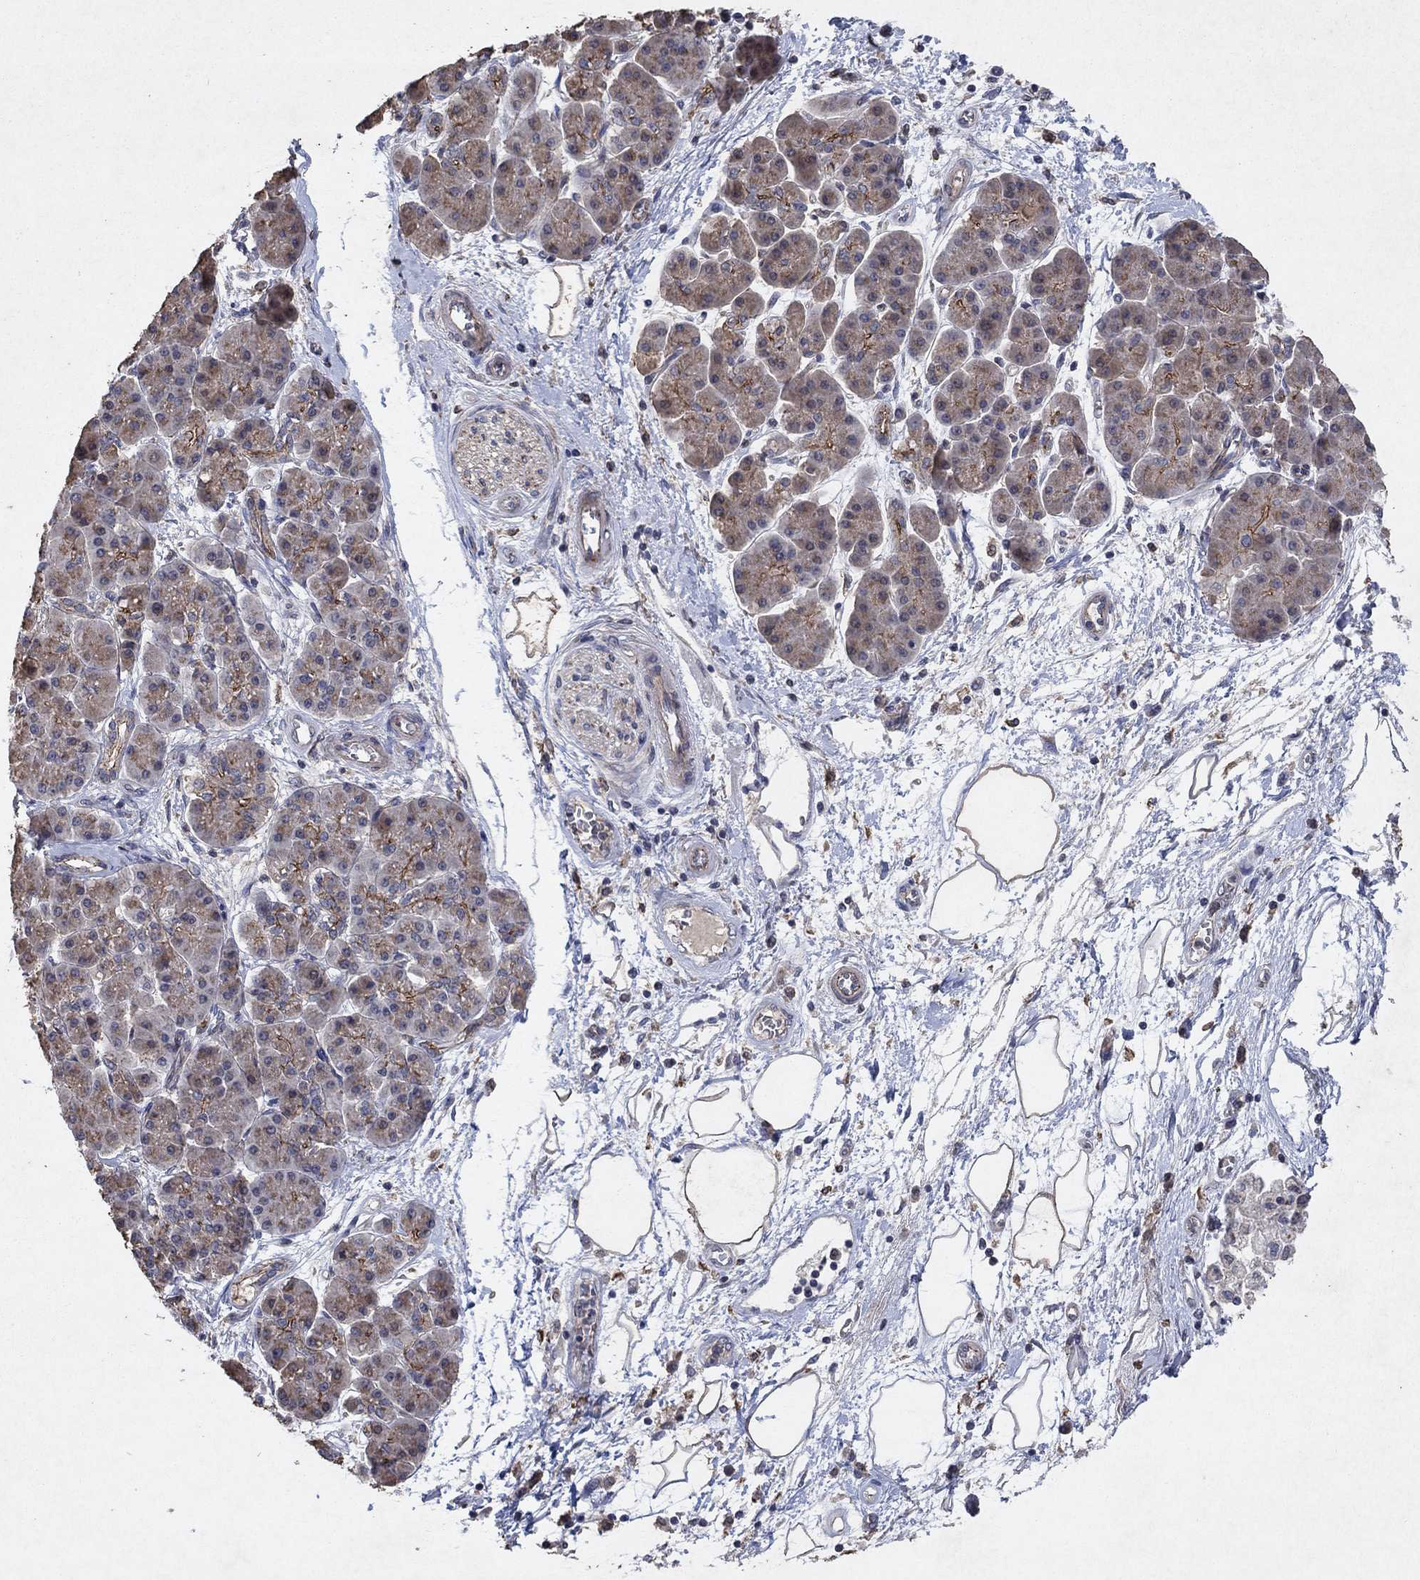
{"staining": {"intensity": "strong", "quantity": "<25%", "location": "cytoplasmic/membranous"}, "tissue": "pancreatic cancer", "cell_type": "Tumor cells", "image_type": "cancer", "snomed": [{"axis": "morphology", "description": "Adenocarcinoma, NOS"}, {"axis": "topography", "description": "Pancreas"}], "caption": "This micrograph exhibits immunohistochemistry staining of pancreatic adenocarcinoma, with medium strong cytoplasmic/membranous expression in approximately <25% of tumor cells.", "gene": "FRG1", "patient": {"sex": "female", "age": 73}}